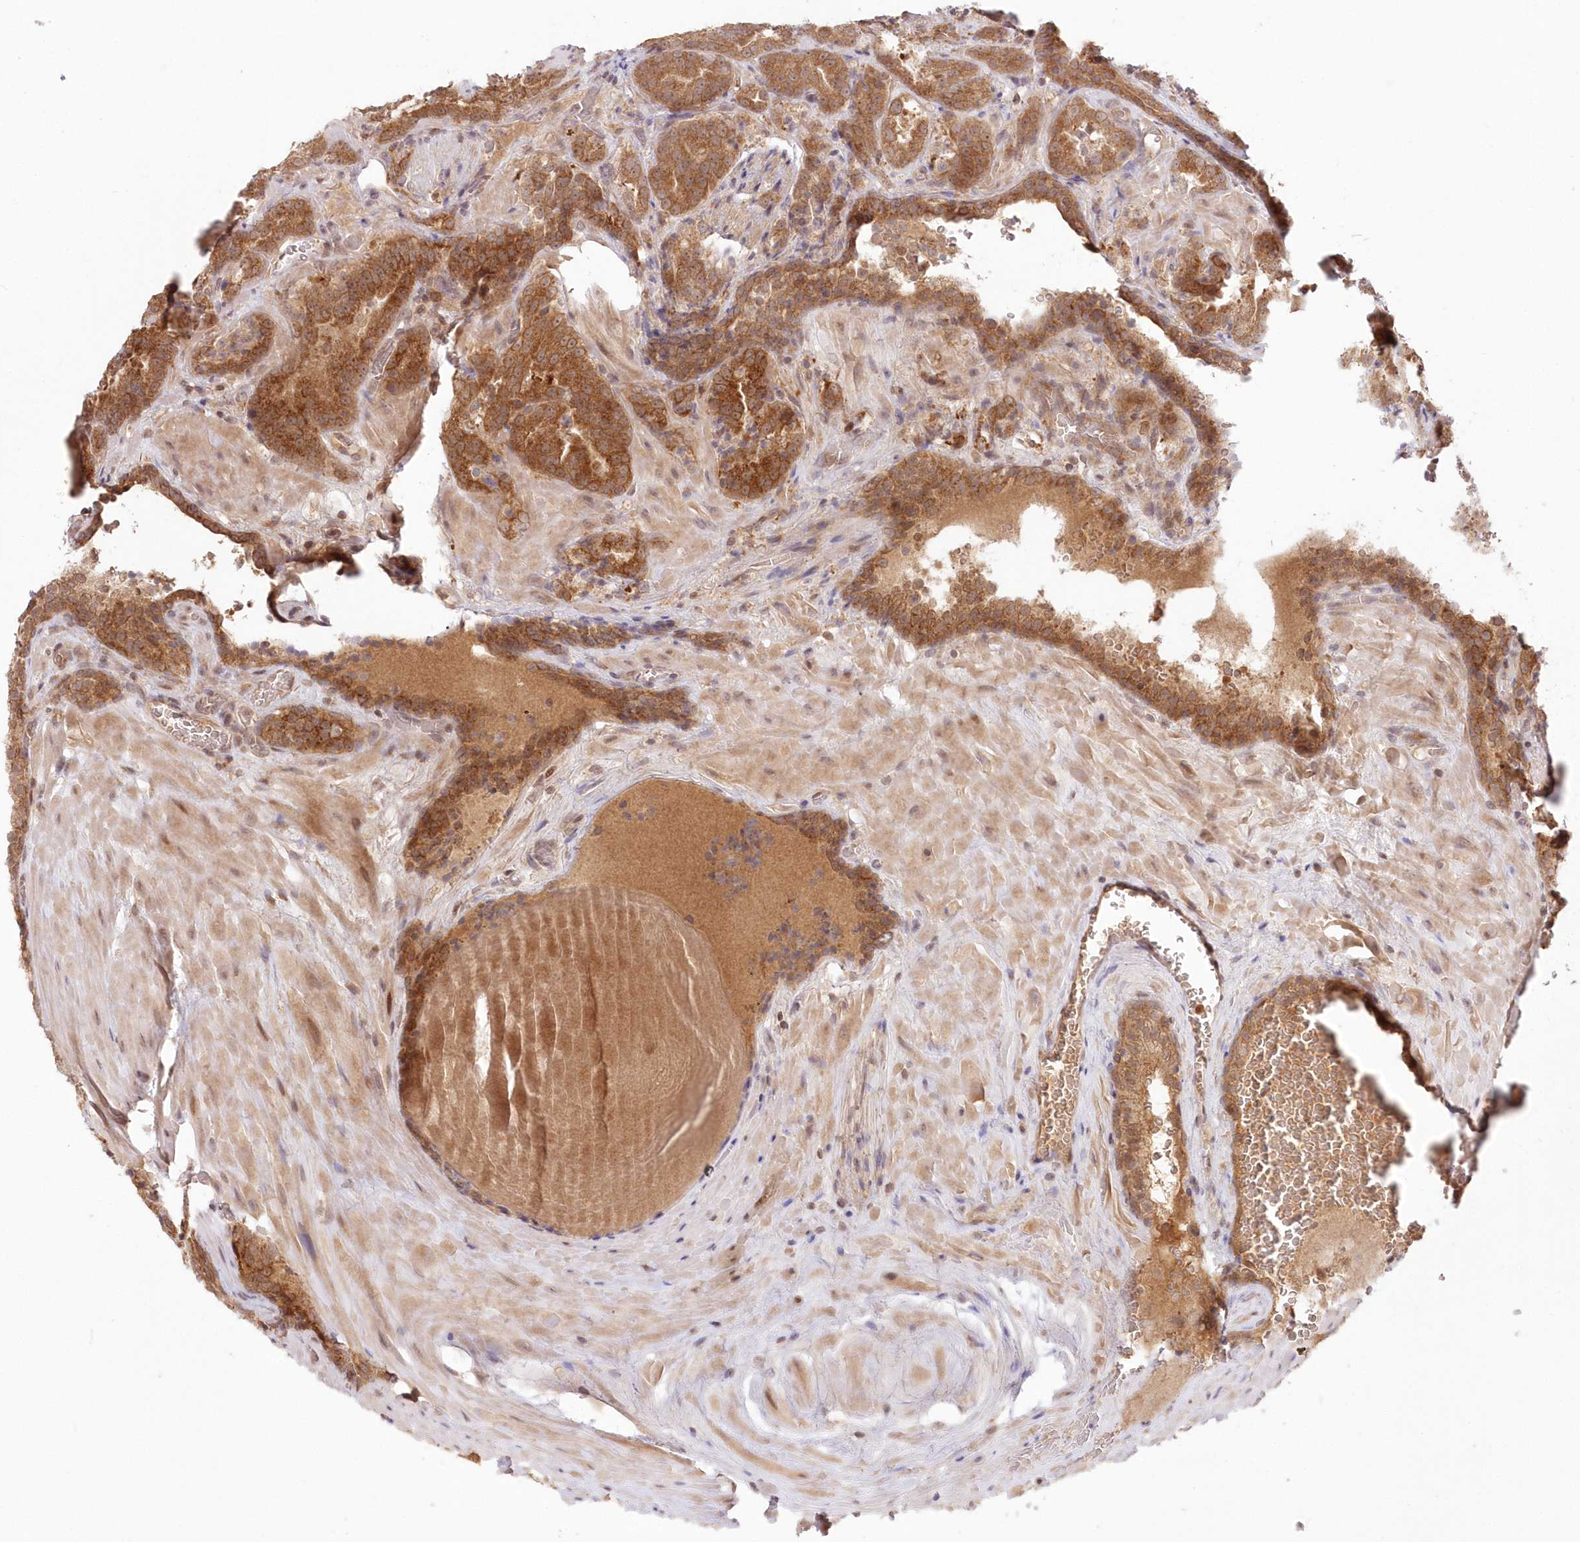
{"staining": {"intensity": "moderate", "quantity": ">75%", "location": "cytoplasmic/membranous"}, "tissue": "prostate cancer", "cell_type": "Tumor cells", "image_type": "cancer", "snomed": [{"axis": "morphology", "description": "Adenocarcinoma, Low grade"}, {"axis": "topography", "description": "Prostate"}], "caption": "Low-grade adenocarcinoma (prostate) stained for a protein reveals moderate cytoplasmic/membranous positivity in tumor cells.", "gene": "MTMR3", "patient": {"sex": "male", "age": 69}}